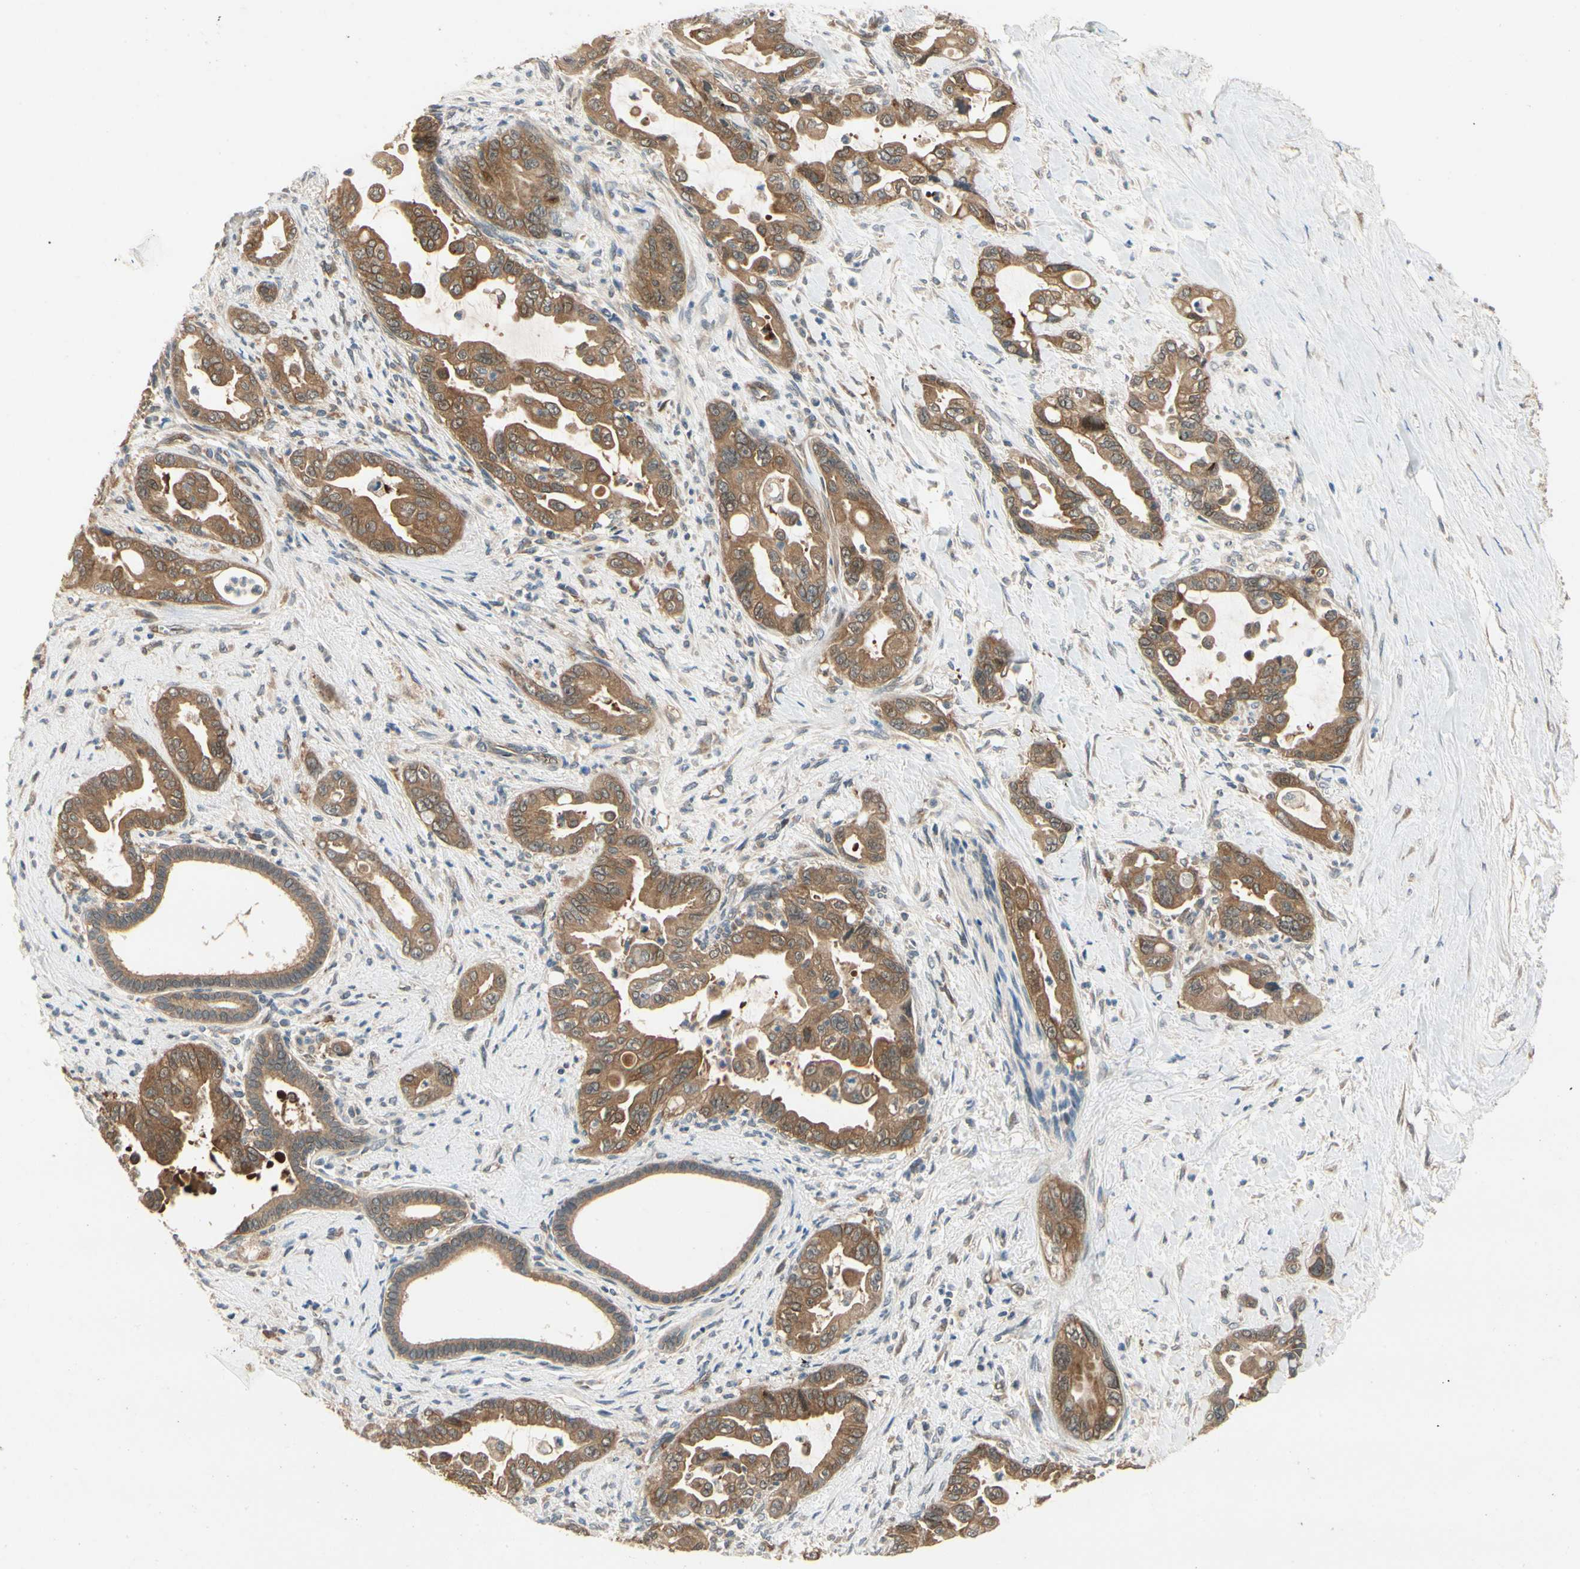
{"staining": {"intensity": "moderate", "quantity": ">75%", "location": "cytoplasmic/membranous"}, "tissue": "pancreatic cancer", "cell_type": "Tumor cells", "image_type": "cancer", "snomed": [{"axis": "morphology", "description": "Adenocarcinoma, NOS"}, {"axis": "topography", "description": "Pancreas"}], "caption": "IHC (DAB) staining of human pancreatic cancer demonstrates moderate cytoplasmic/membranous protein staining in about >75% of tumor cells. Nuclei are stained in blue.", "gene": "TDRP", "patient": {"sex": "male", "age": 70}}